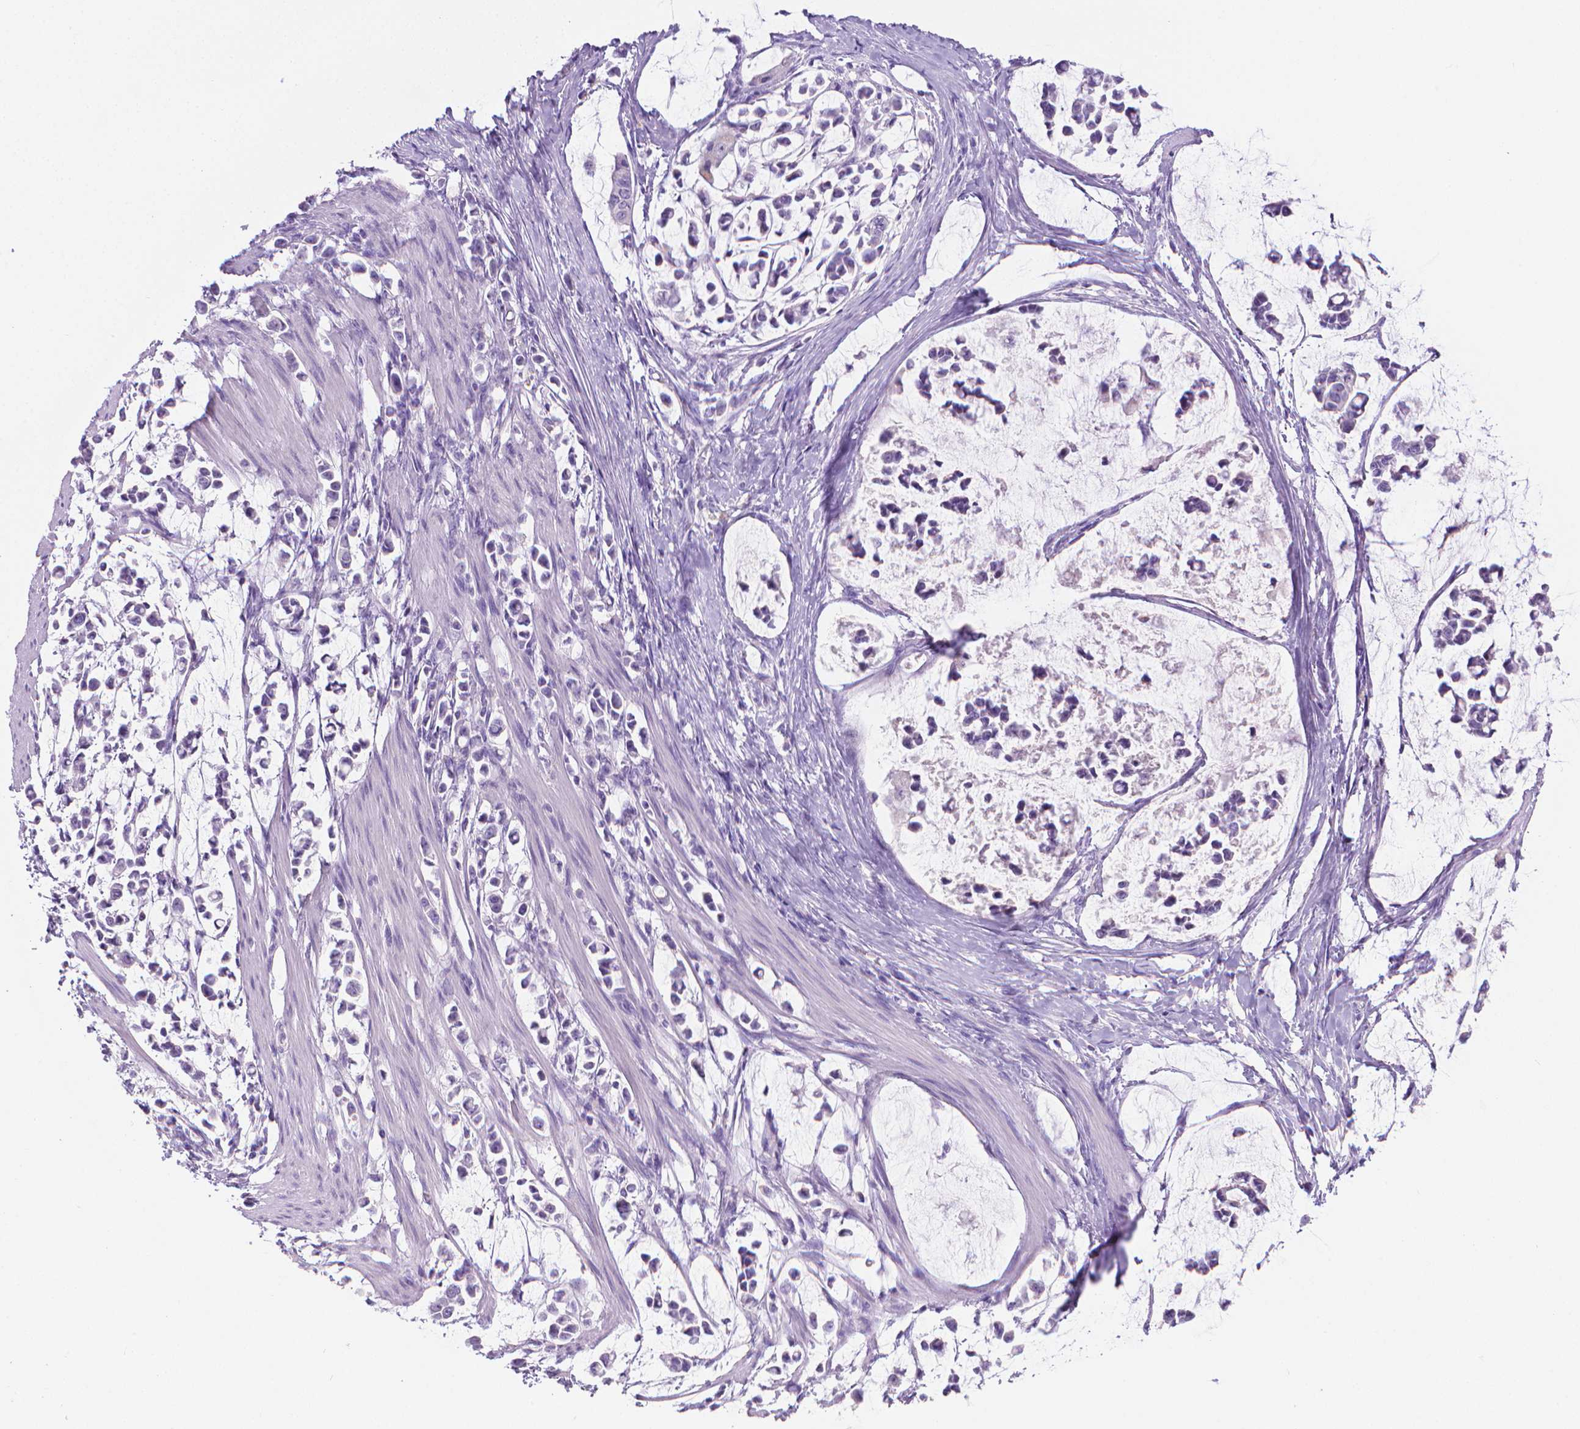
{"staining": {"intensity": "negative", "quantity": "none", "location": "none"}, "tissue": "stomach cancer", "cell_type": "Tumor cells", "image_type": "cancer", "snomed": [{"axis": "morphology", "description": "Adenocarcinoma, NOS"}, {"axis": "topography", "description": "Stomach"}], "caption": "This is a micrograph of immunohistochemistry staining of stomach adenocarcinoma, which shows no staining in tumor cells. The staining was performed using DAB to visualize the protein expression in brown, while the nuclei were stained in blue with hematoxylin (Magnification: 20x).", "gene": "SPAG6", "patient": {"sex": "male", "age": 82}}